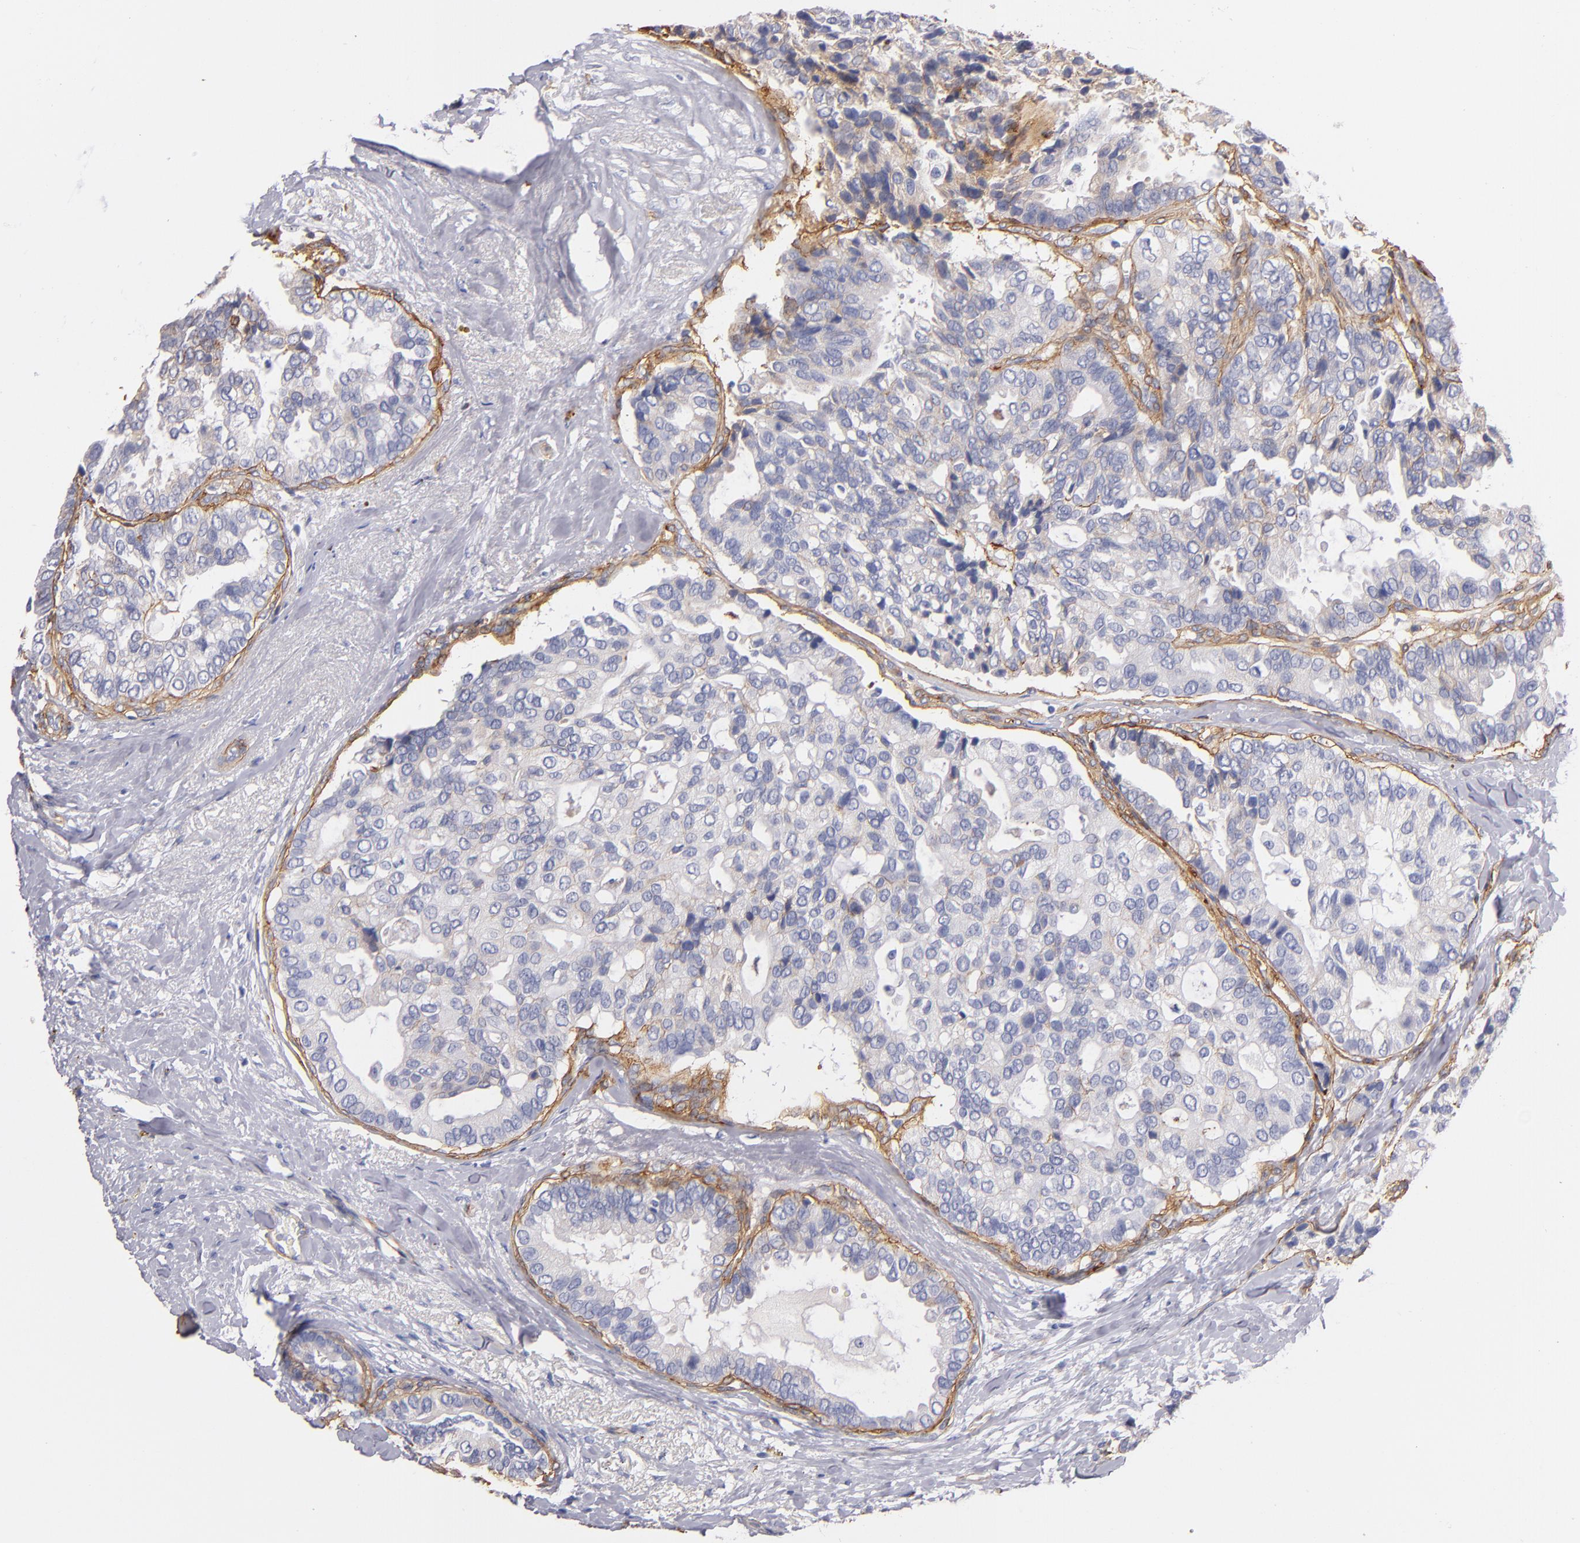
{"staining": {"intensity": "weak", "quantity": "<25%", "location": "cytoplasmic/membranous"}, "tissue": "breast cancer", "cell_type": "Tumor cells", "image_type": "cancer", "snomed": [{"axis": "morphology", "description": "Duct carcinoma"}, {"axis": "topography", "description": "Breast"}], "caption": "Tumor cells show no significant expression in breast cancer (intraductal carcinoma).", "gene": "LAMC1", "patient": {"sex": "female", "age": 69}}